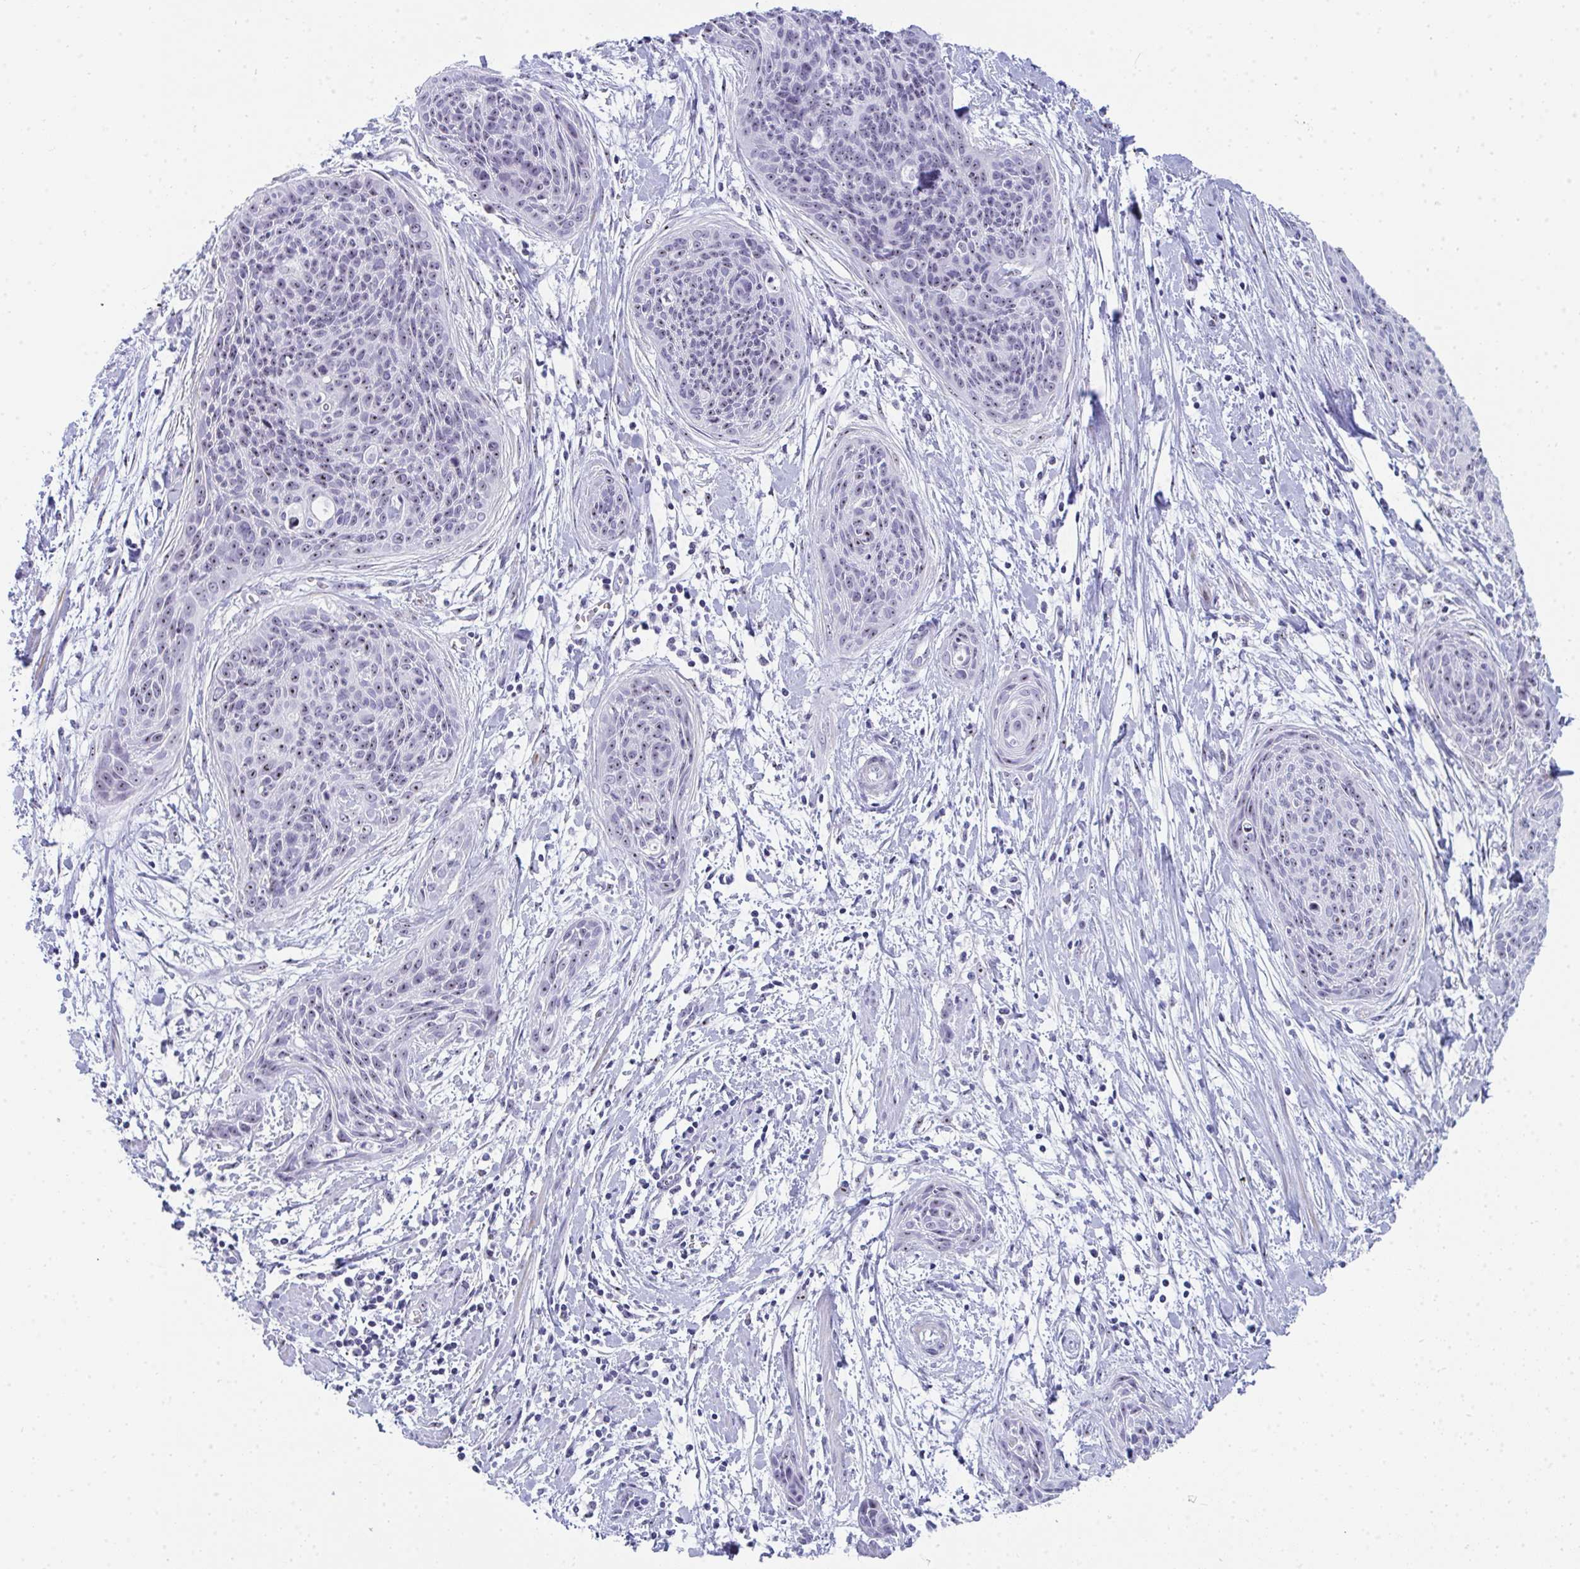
{"staining": {"intensity": "weak", "quantity": "25%-75%", "location": "nuclear"}, "tissue": "cervical cancer", "cell_type": "Tumor cells", "image_type": "cancer", "snomed": [{"axis": "morphology", "description": "Squamous cell carcinoma, NOS"}, {"axis": "topography", "description": "Cervix"}], "caption": "Cervical cancer (squamous cell carcinoma) tissue reveals weak nuclear staining in about 25%-75% of tumor cells", "gene": "NOP10", "patient": {"sex": "female", "age": 55}}